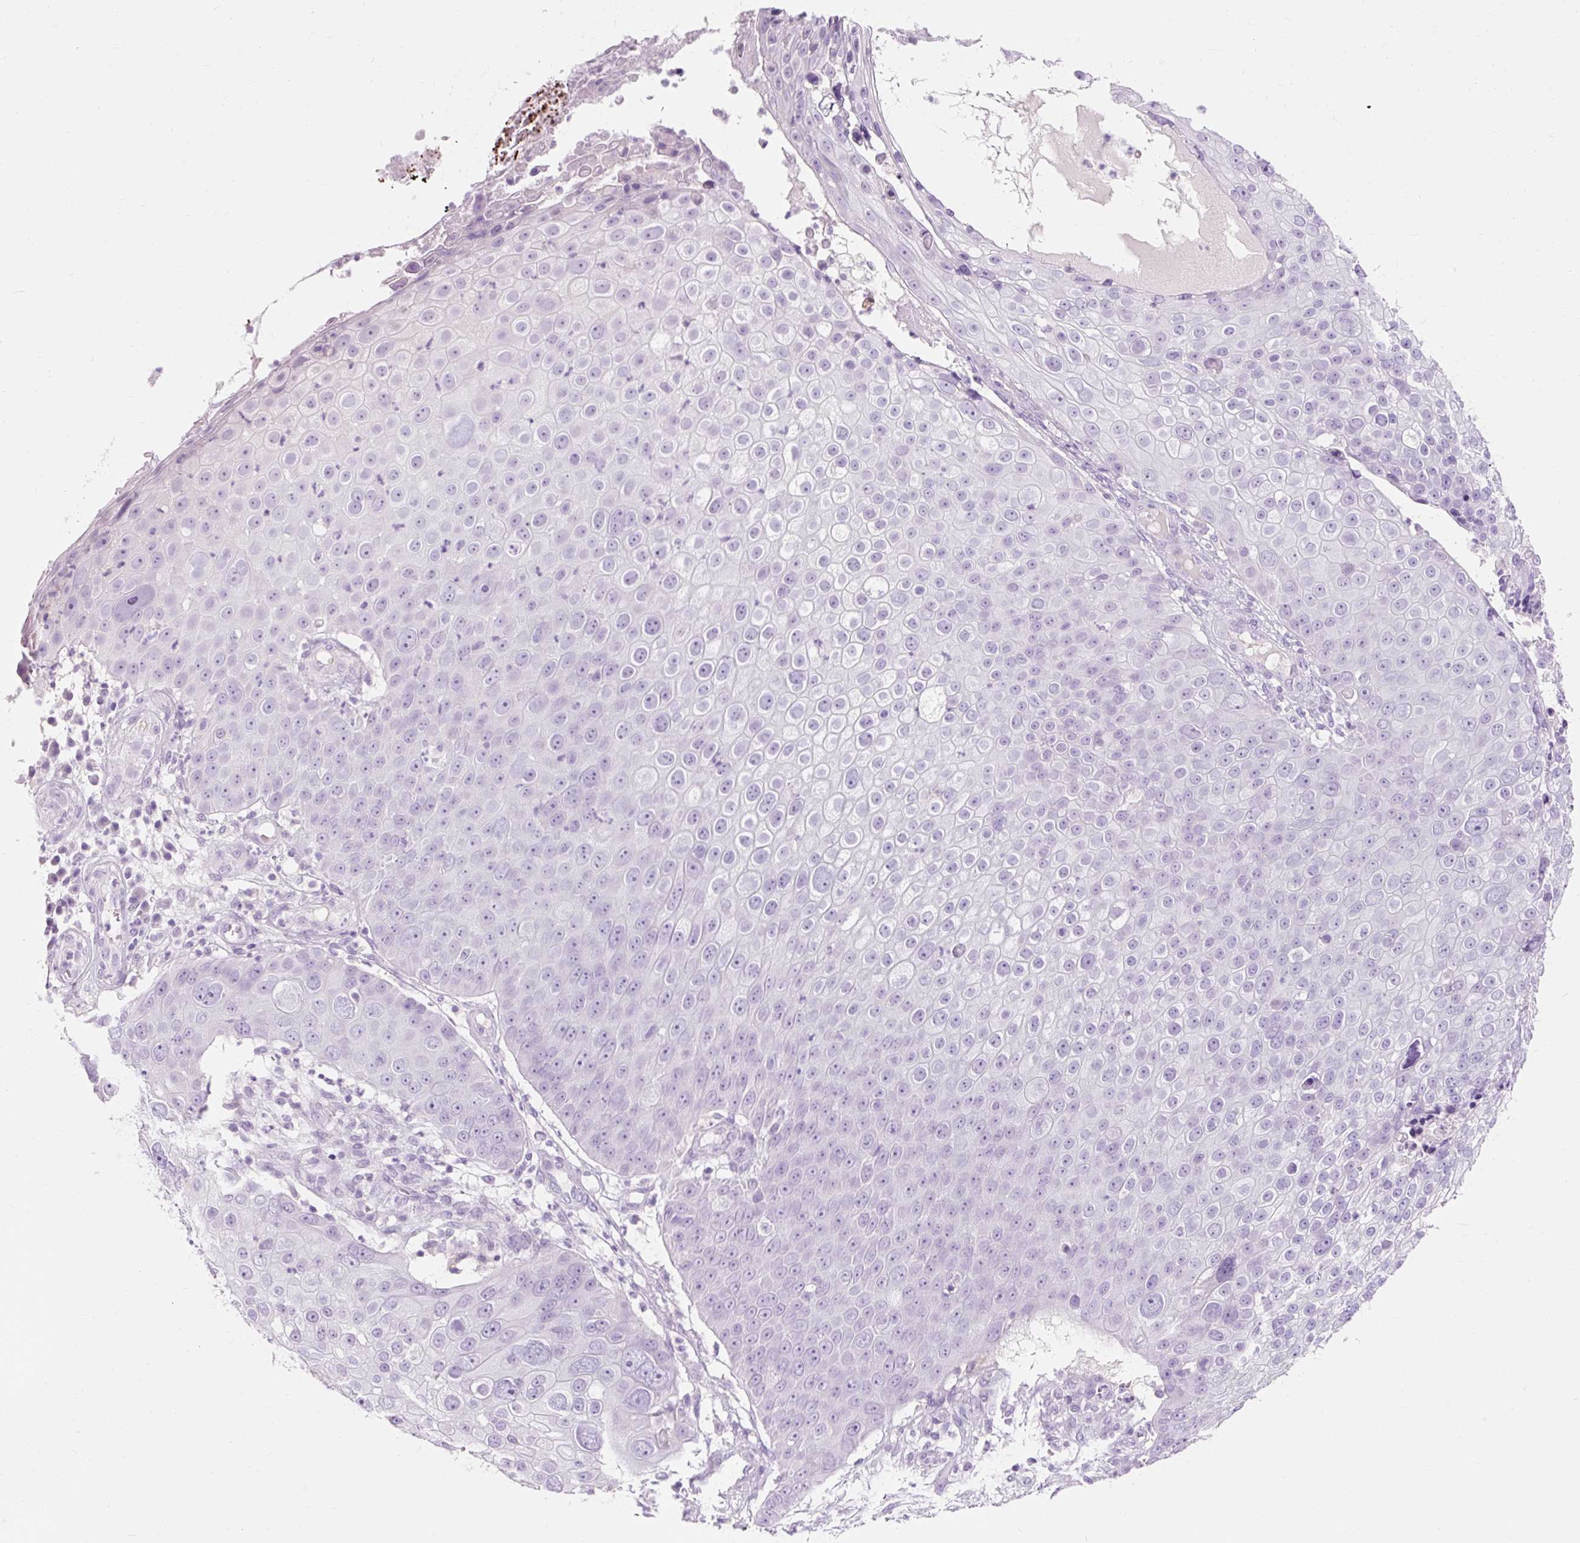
{"staining": {"intensity": "negative", "quantity": "none", "location": "none"}, "tissue": "skin cancer", "cell_type": "Tumor cells", "image_type": "cancer", "snomed": [{"axis": "morphology", "description": "Squamous cell carcinoma, NOS"}, {"axis": "topography", "description": "Skin"}], "caption": "High power microscopy histopathology image of an IHC image of skin cancer (squamous cell carcinoma), revealing no significant expression in tumor cells.", "gene": "CLDN25", "patient": {"sex": "male", "age": 71}}